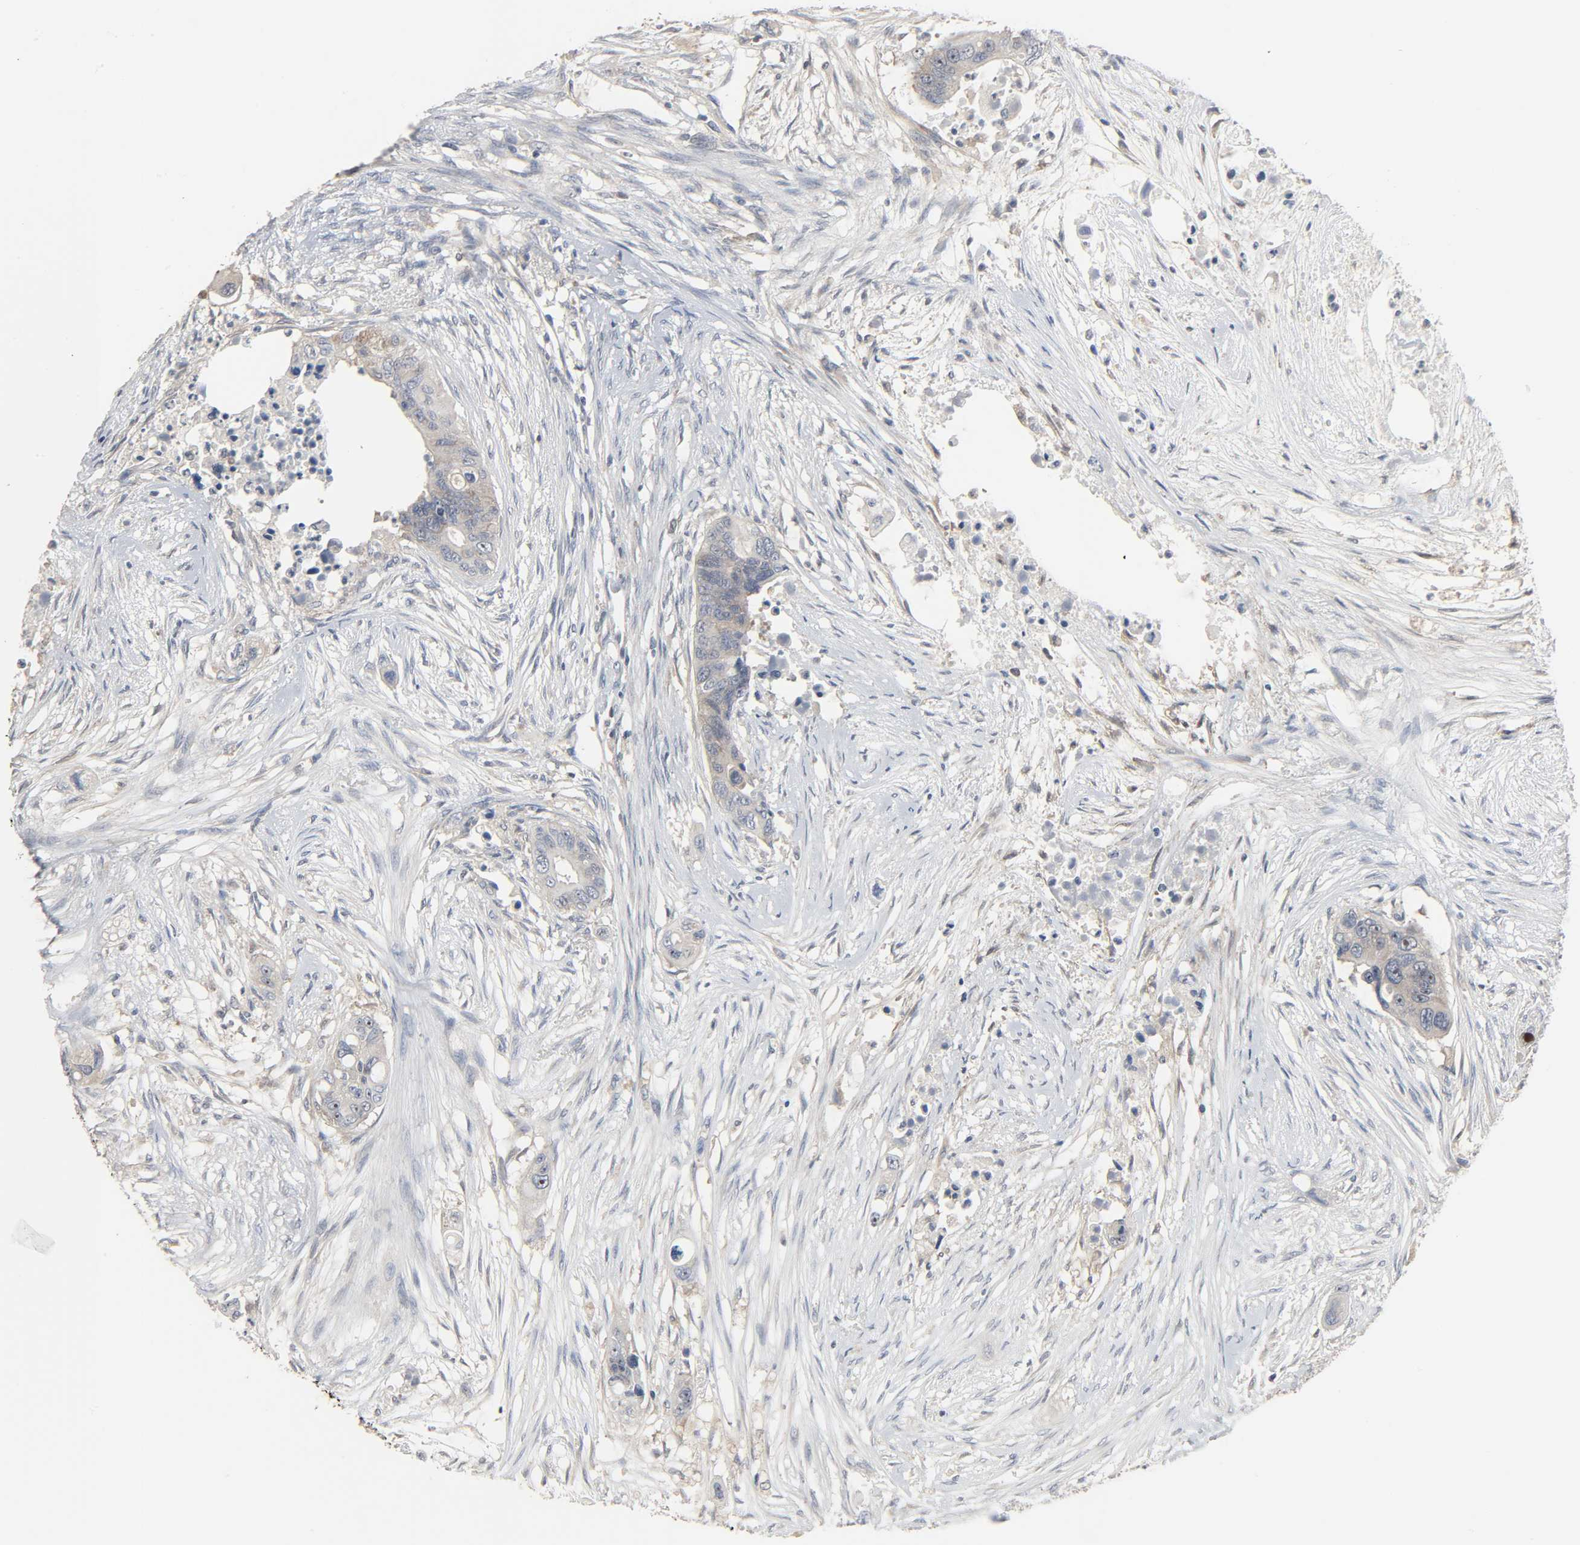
{"staining": {"intensity": "moderate", "quantity": ">75%", "location": "cytoplasmic/membranous"}, "tissue": "colorectal cancer", "cell_type": "Tumor cells", "image_type": "cancer", "snomed": [{"axis": "morphology", "description": "Adenocarcinoma, NOS"}, {"axis": "topography", "description": "Colon"}], "caption": "Immunohistochemistry (IHC) (DAB (3,3'-diaminobenzidine)) staining of colorectal cancer shows moderate cytoplasmic/membranous protein staining in about >75% of tumor cells. (IHC, brightfield microscopy, high magnification).", "gene": "PLEKHA2", "patient": {"sex": "female", "age": 57}}